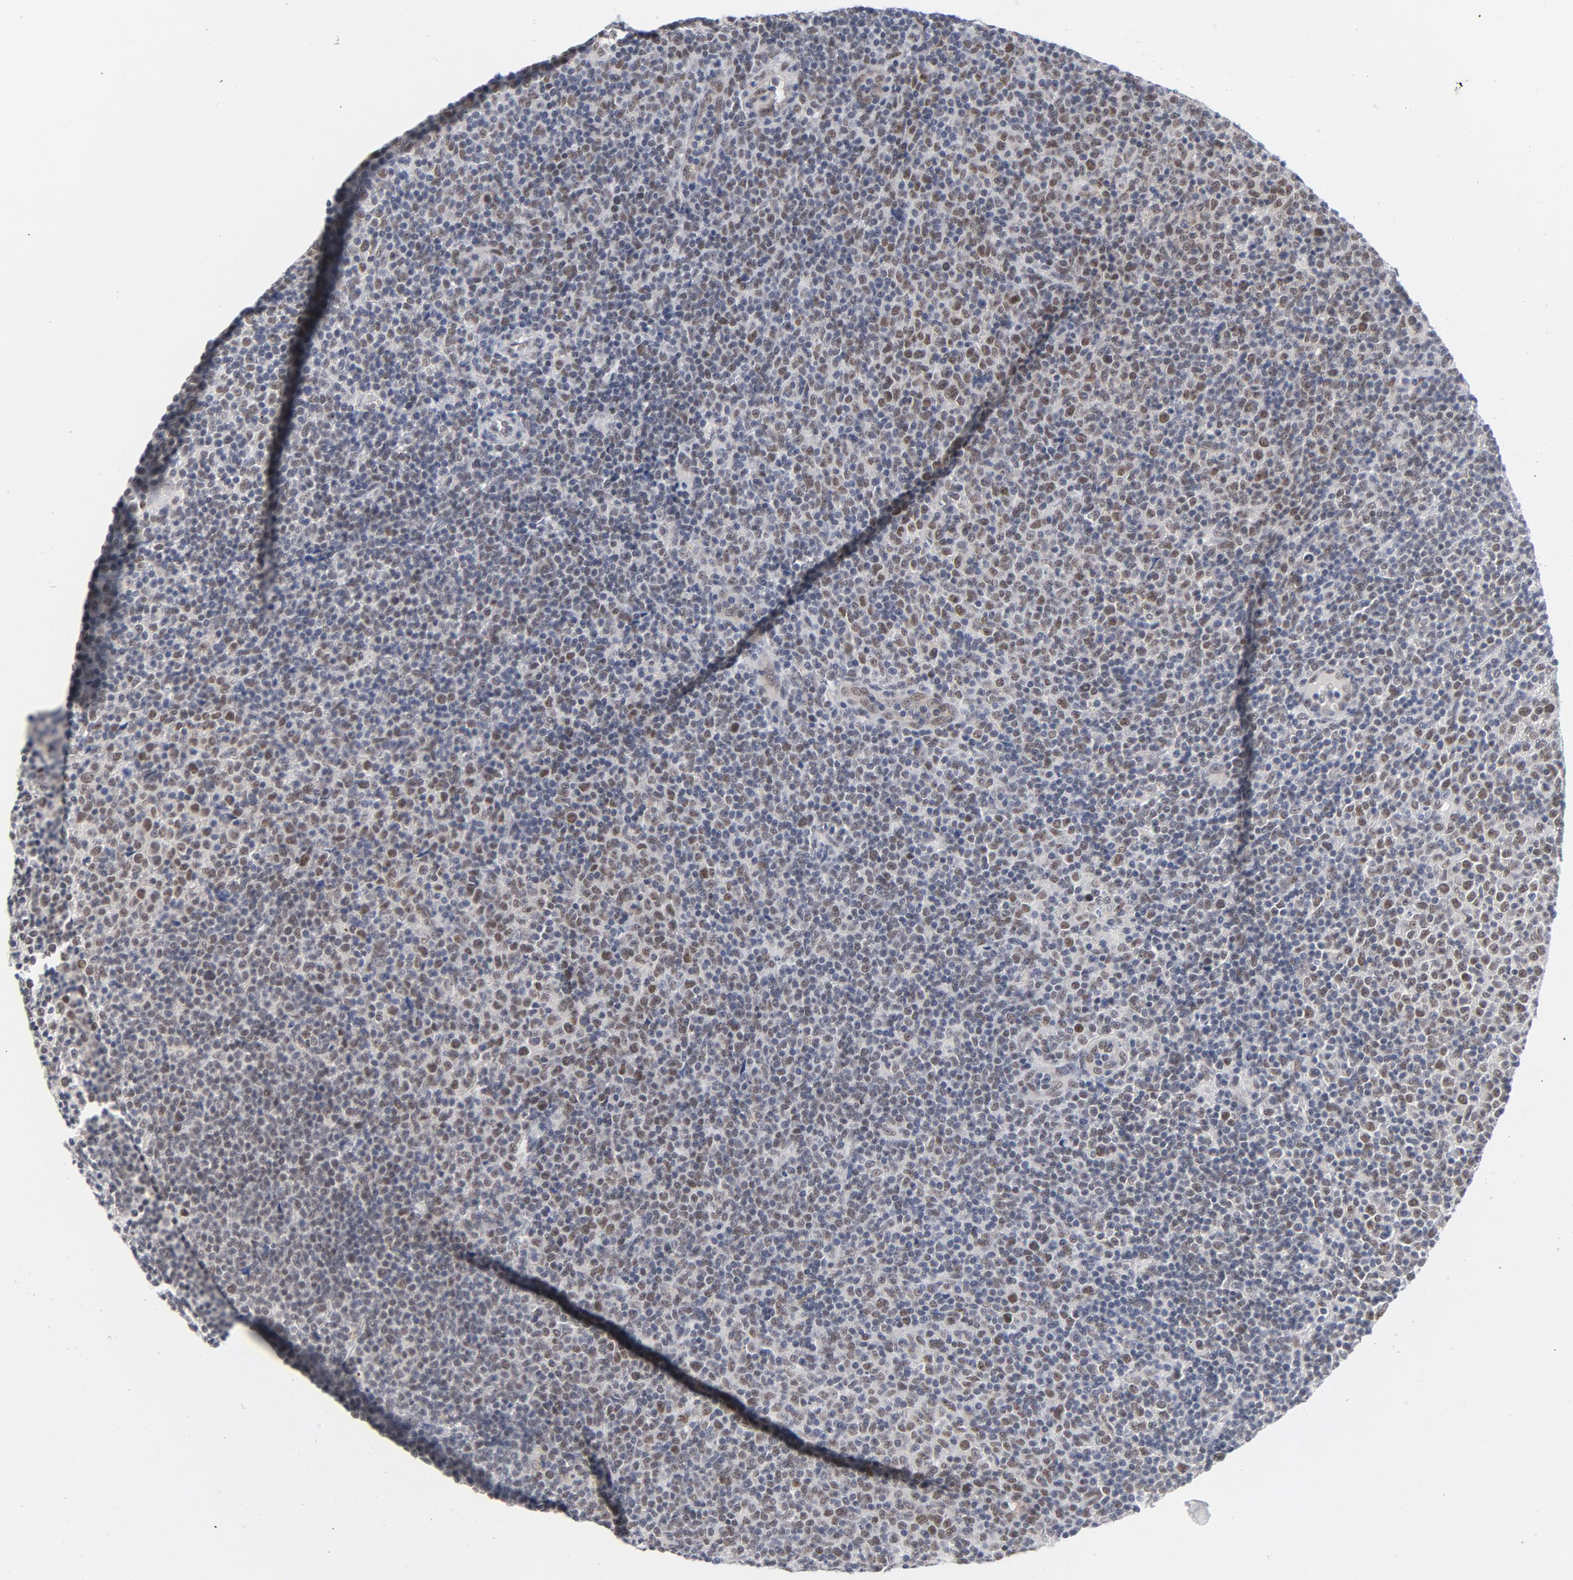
{"staining": {"intensity": "moderate", "quantity": "25%-75%", "location": "nuclear"}, "tissue": "lymphoma", "cell_type": "Tumor cells", "image_type": "cancer", "snomed": [{"axis": "morphology", "description": "Malignant lymphoma, non-Hodgkin's type, Low grade"}, {"axis": "topography", "description": "Lymph node"}], "caption": "Malignant lymphoma, non-Hodgkin's type (low-grade) tissue exhibits moderate nuclear staining in about 25%-75% of tumor cells", "gene": "BAP1", "patient": {"sex": "male", "age": 70}}